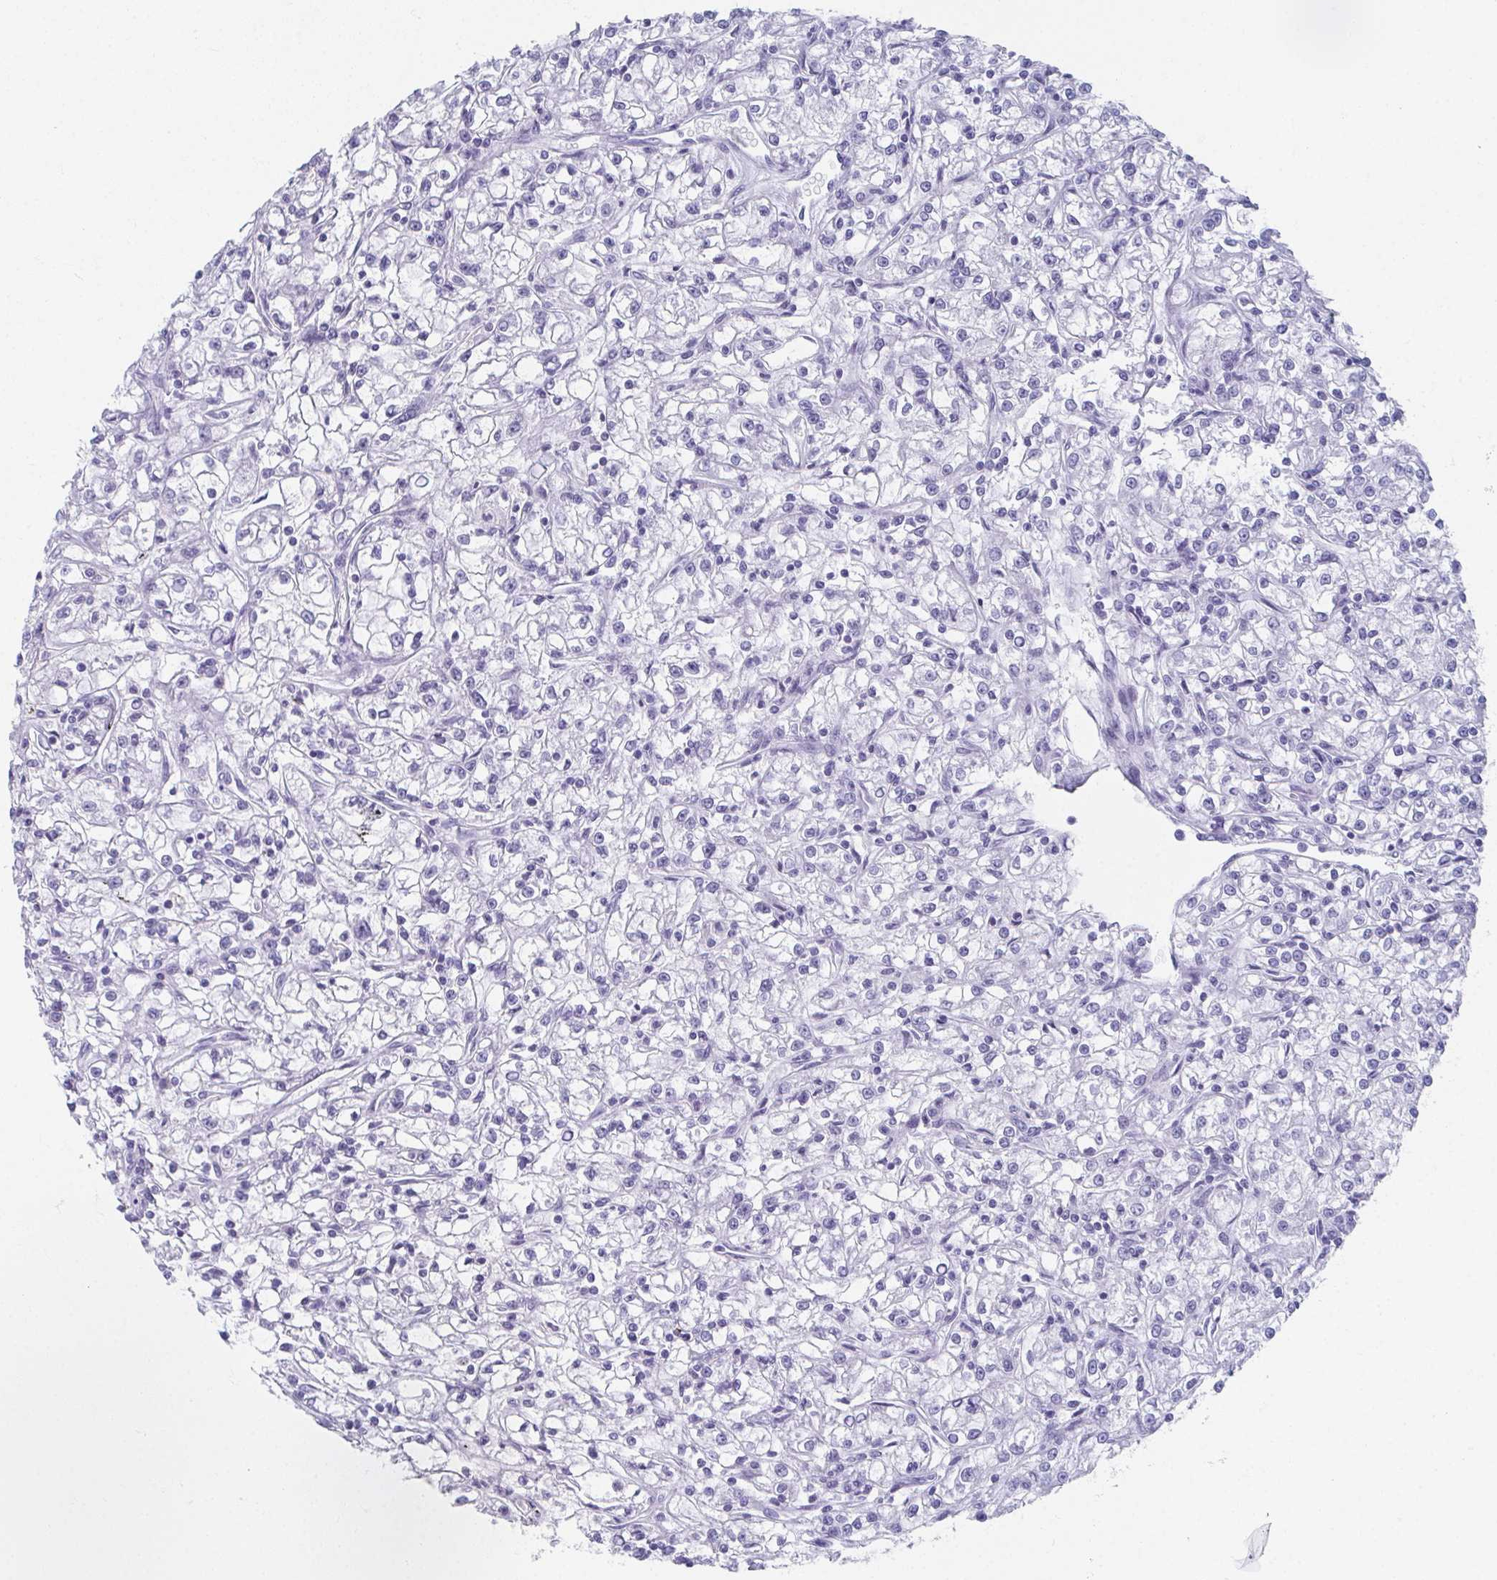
{"staining": {"intensity": "negative", "quantity": "none", "location": "none"}, "tissue": "renal cancer", "cell_type": "Tumor cells", "image_type": "cancer", "snomed": [{"axis": "morphology", "description": "Adenocarcinoma, NOS"}, {"axis": "topography", "description": "Kidney"}], "caption": "Histopathology image shows no protein expression in tumor cells of adenocarcinoma (renal) tissue.", "gene": "GHRL", "patient": {"sex": "female", "age": 59}}